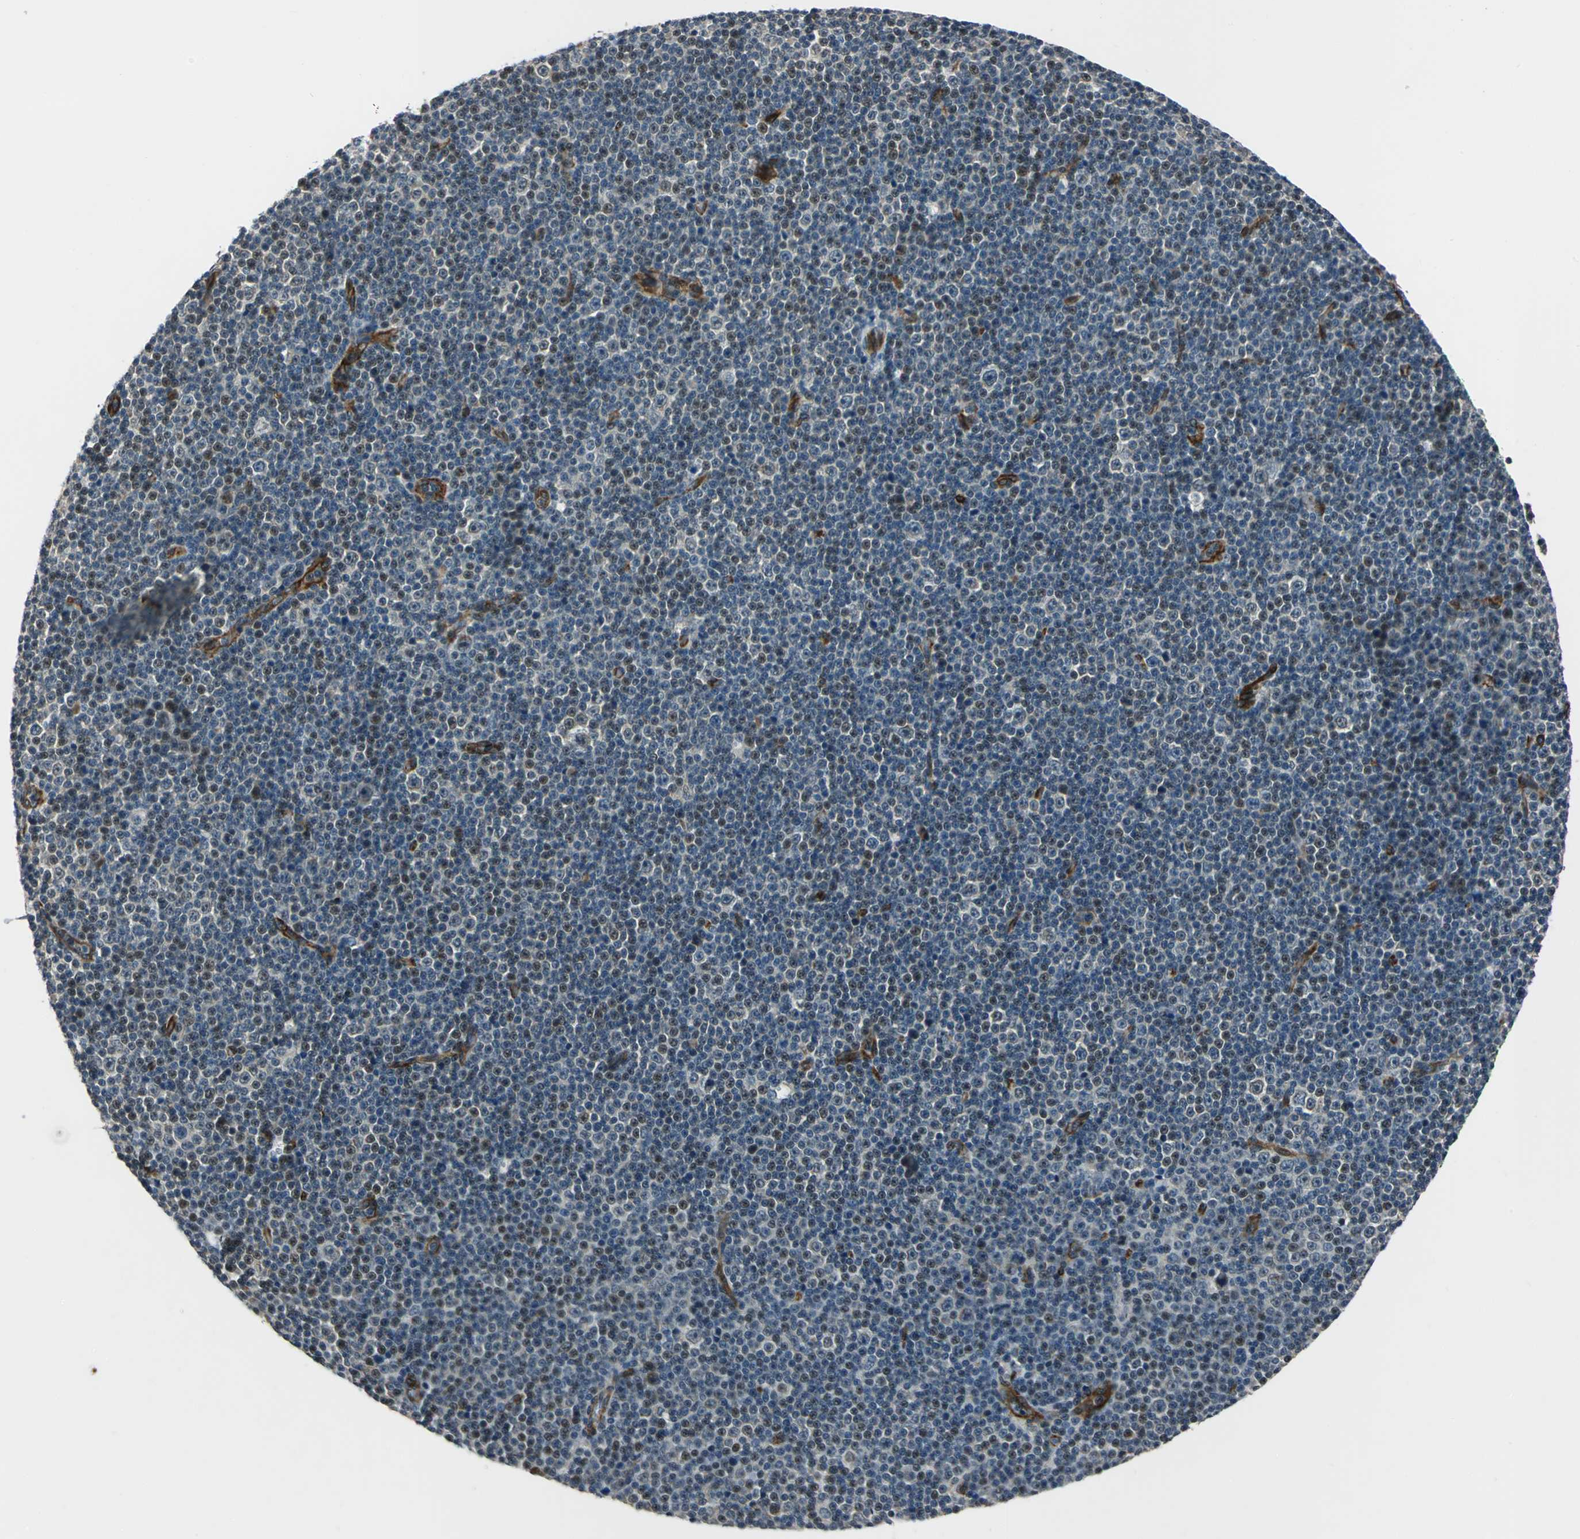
{"staining": {"intensity": "moderate", "quantity": "25%-75%", "location": "nuclear"}, "tissue": "lymphoma", "cell_type": "Tumor cells", "image_type": "cancer", "snomed": [{"axis": "morphology", "description": "Malignant lymphoma, non-Hodgkin's type, Low grade"}, {"axis": "topography", "description": "Lymph node"}], "caption": "Immunohistochemical staining of human low-grade malignant lymphoma, non-Hodgkin's type displays medium levels of moderate nuclear protein staining in about 25%-75% of tumor cells.", "gene": "EXD2", "patient": {"sex": "female", "age": 67}}